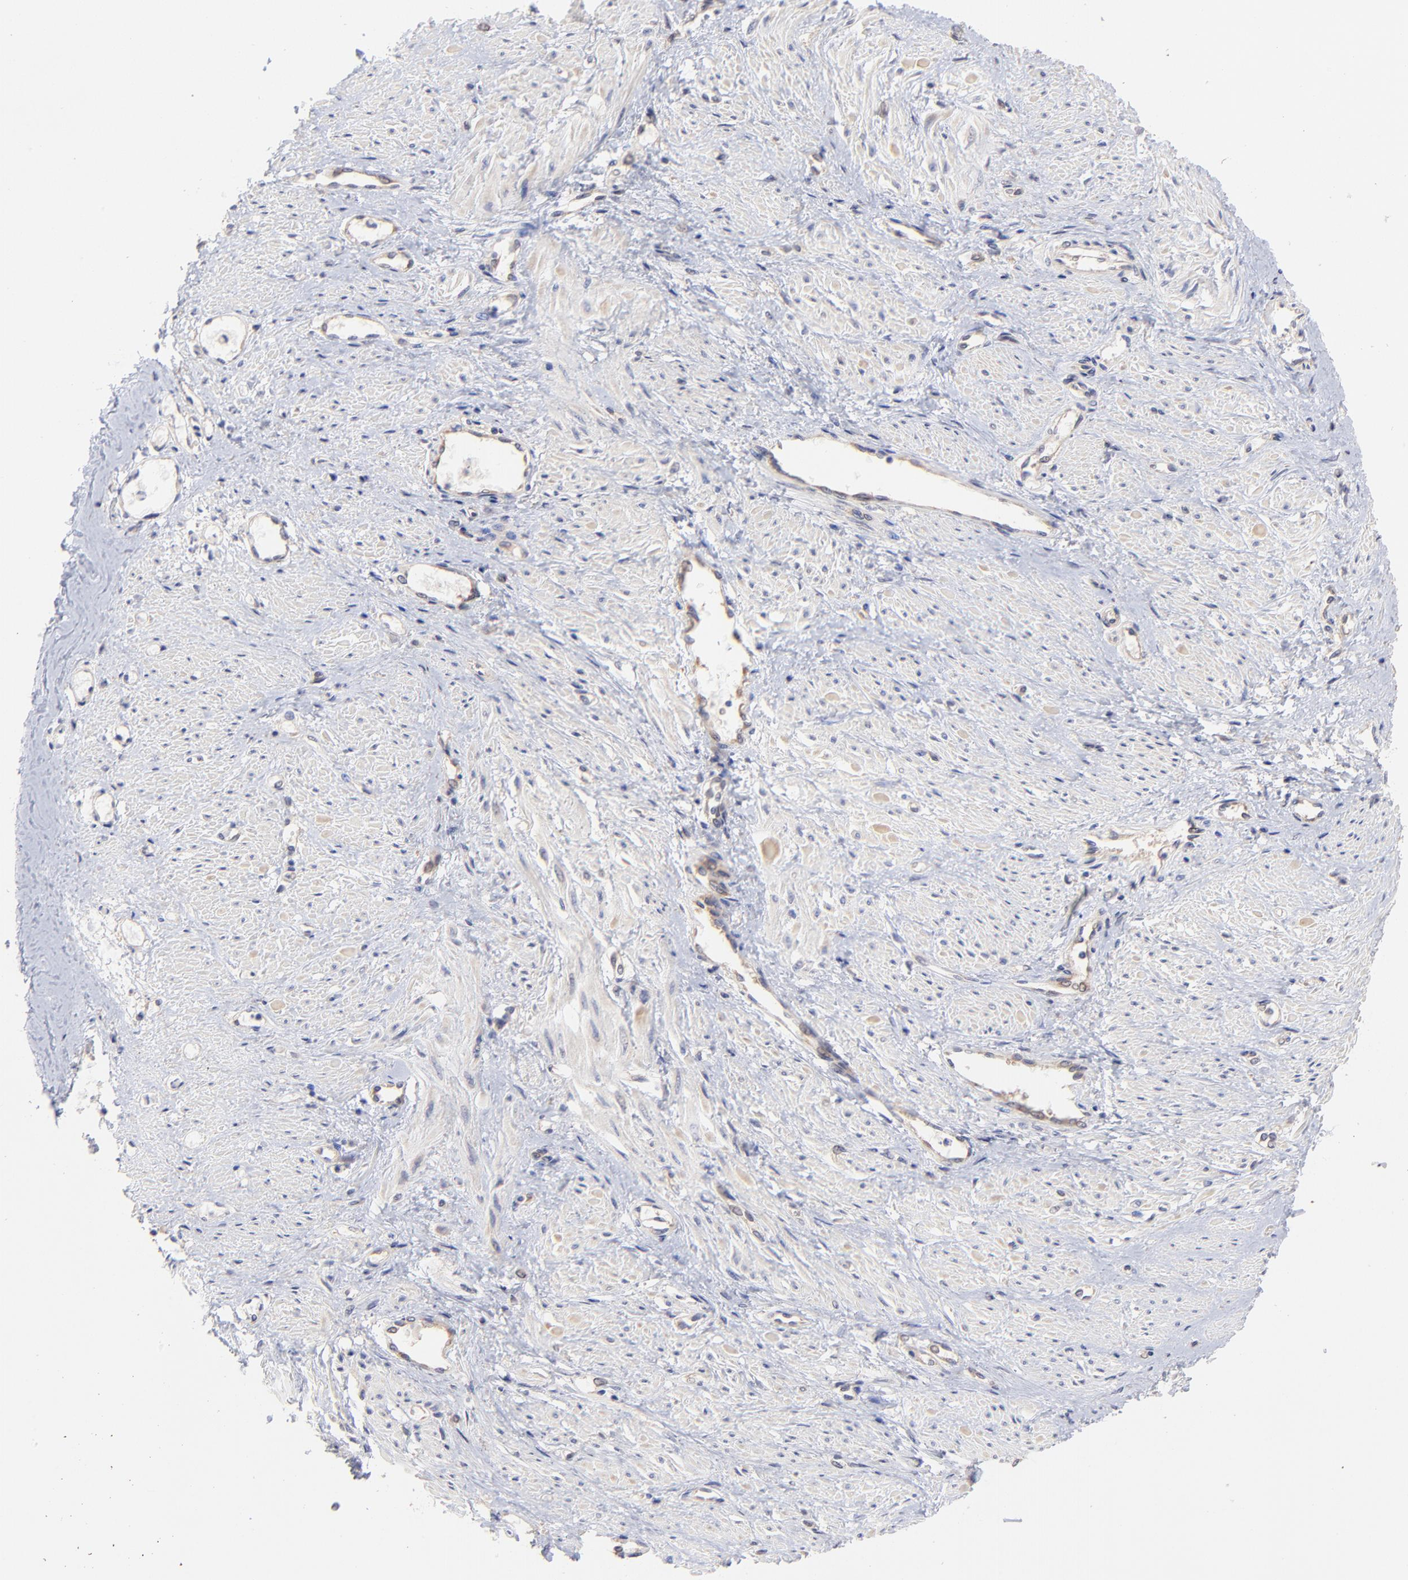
{"staining": {"intensity": "weak", "quantity": ">75%", "location": "cytoplasmic/membranous"}, "tissue": "smooth muscle", "cell_type": "Smooth muscle cells", "image_type": "normal", "snomed": [{"axis": "morphology", "description": "Normal tissue, NOS"}, {"axis": "topography", "description": "Smooth muscle"}, {"axis": "topography", "description": "Uterus"}], "caption": "This is a histology image of IHC staining of benign smooth muscle, which shows weak staining in the cytoplasmic/membranous of smooth muscle cells.", "gene": "GART", "patient": {"sex": "female", "age": 39}}